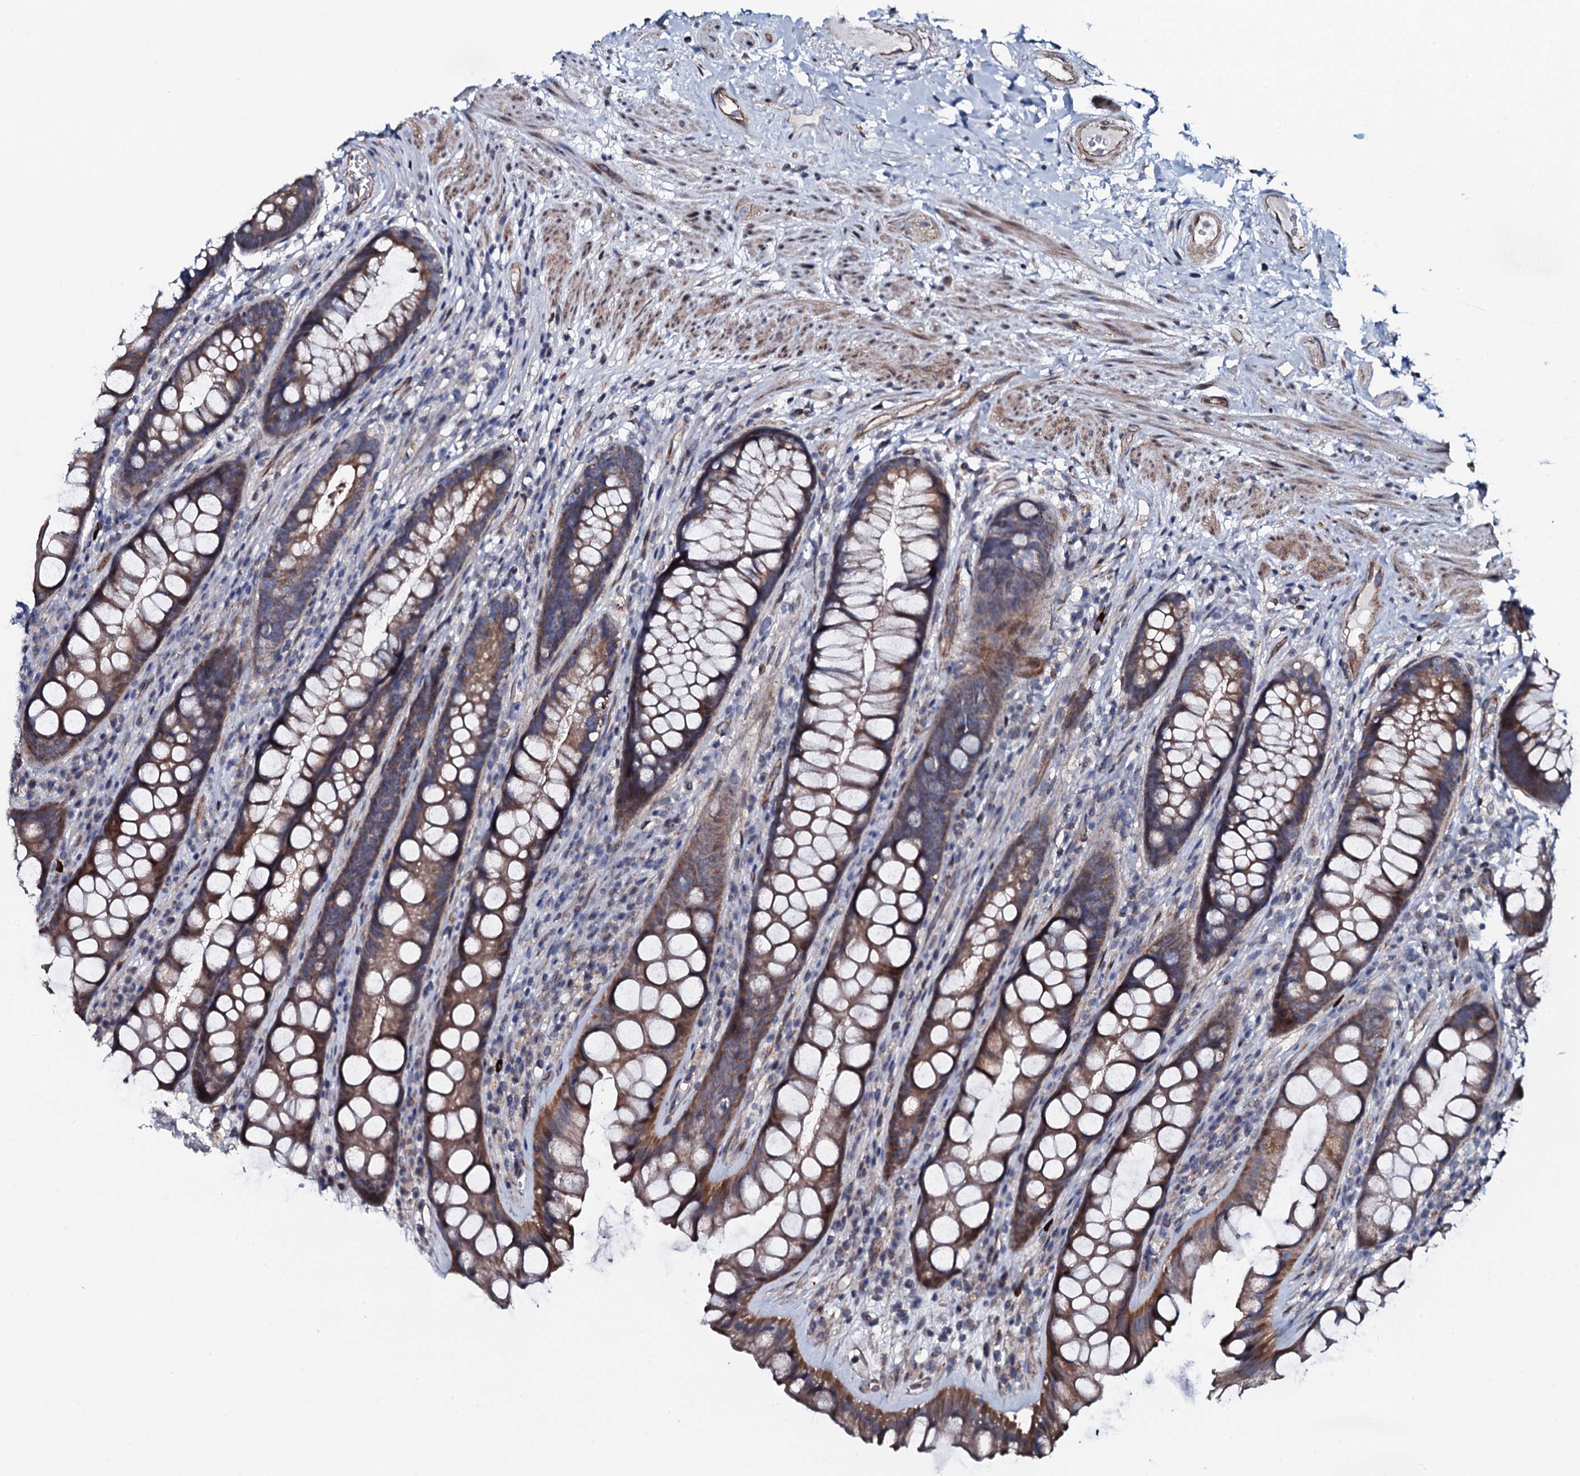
{"staining": {"intensity": "moderate", "quantity": ">75%", "location": "cytoplasmic/membranous"}, "tissue": "rectum", "cell_type": "Glandular cells", "image_type": "normal", "snomed": [{"axis": "morphology", "description": "Normal tissue, NOS"}, {"axis": "topography", "description": "Rectum"}], "caption": "A histopathology image showing moderate cytoplasmic/membranous staining in about >75% of glandular cells in benign rectum, as visualized by brown immunohistochemical staining.", "gene": "KCTD4", "patient": {"sex": "male", "age": 74}}